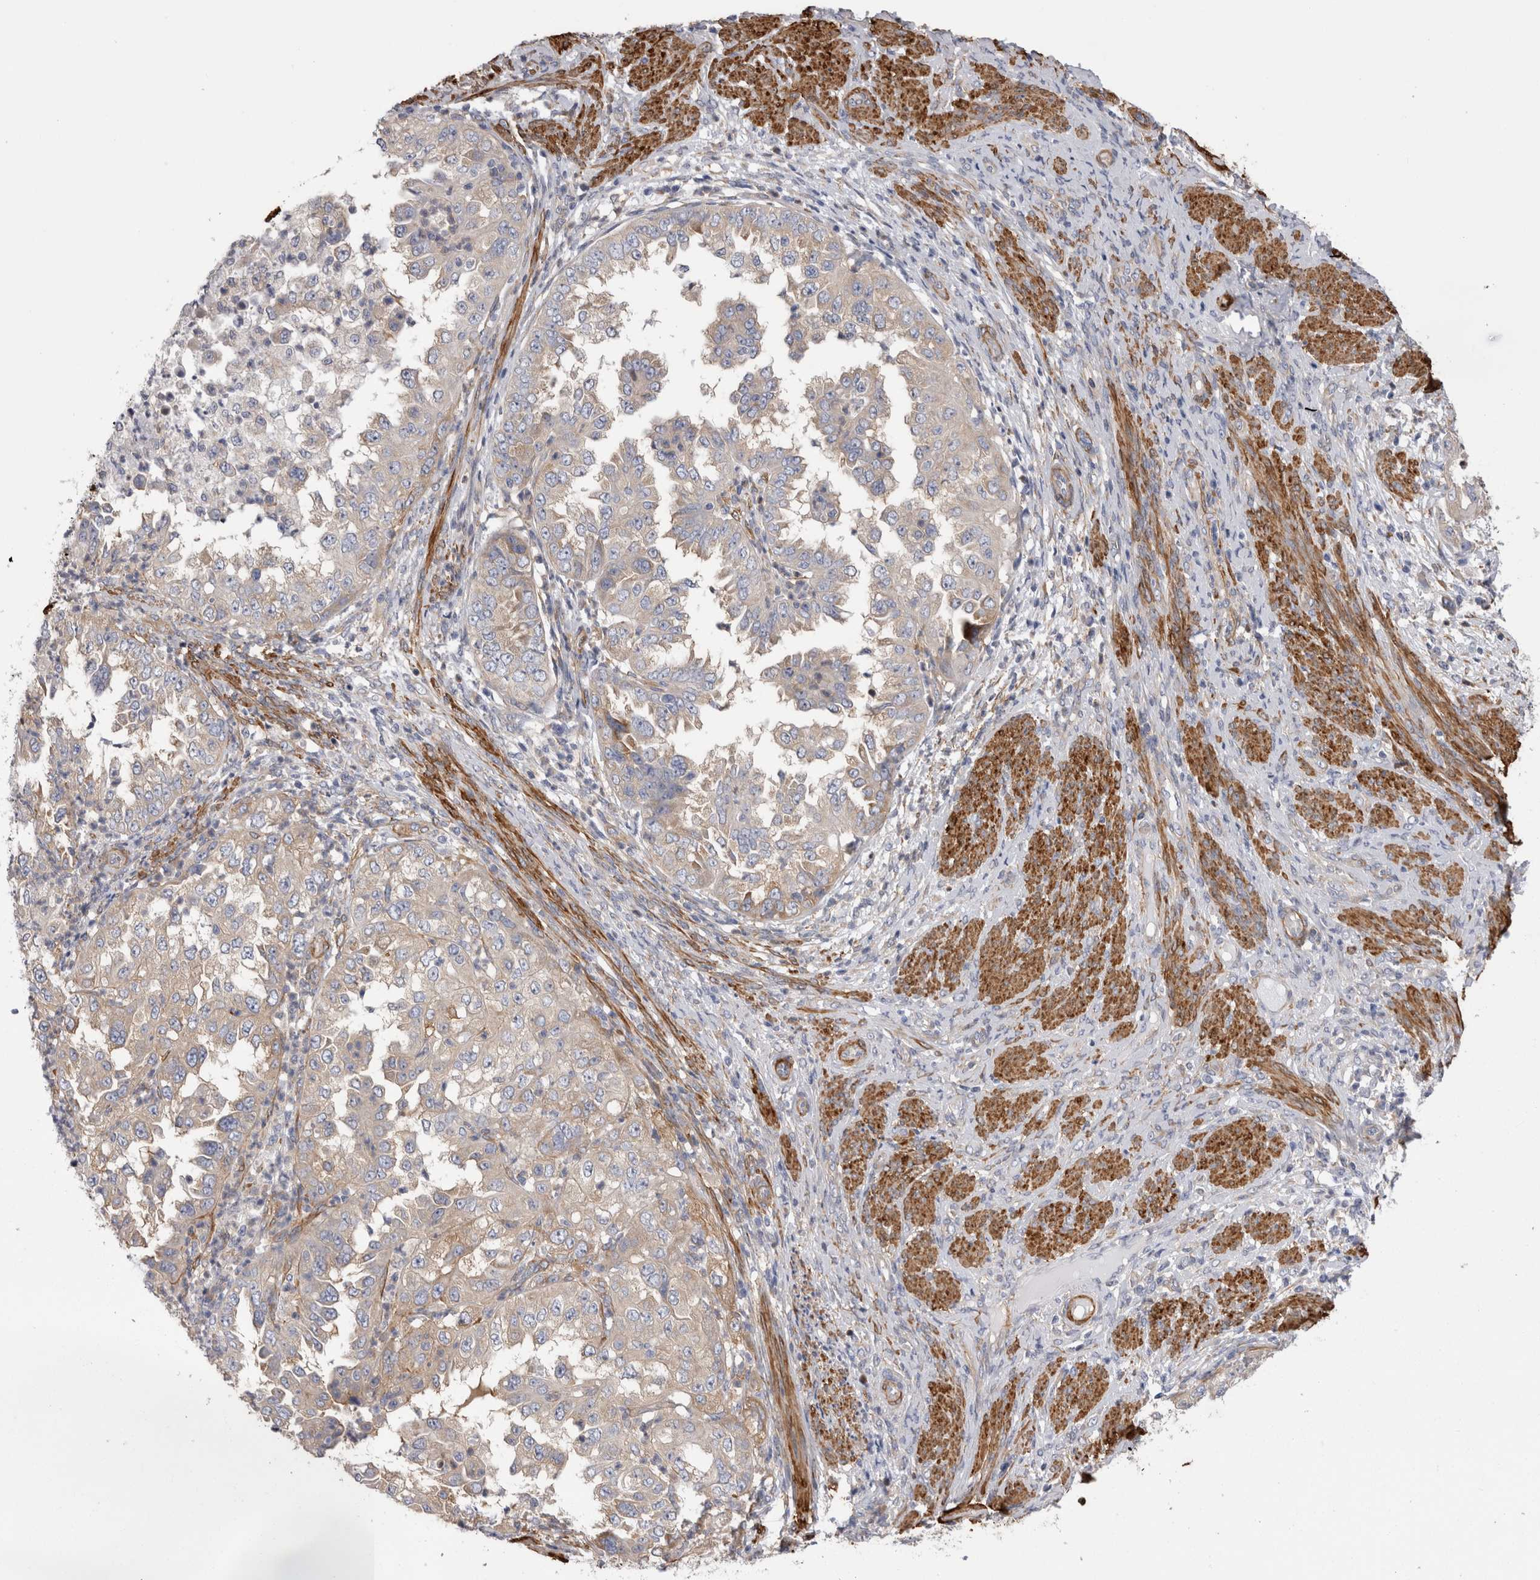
{"staining": {"intensity": "negative", "quantity": "none", "location": "none"}, "tissue": "endometrial cancer", "cell_type": "Tumor cells", "image_type": "cancer", "snomed": [{"axis": "morphology", "description": "Adenocarcinoma, NOS"}, {"axis": "topography", "description": "Endometrium"}], "caption": "Protein analysis of adenocarcinoma (endometrial) shows no significant expression in tumor cells.", "gene": "EPRS1", "patient": {"sex": "female", "age": 85}}